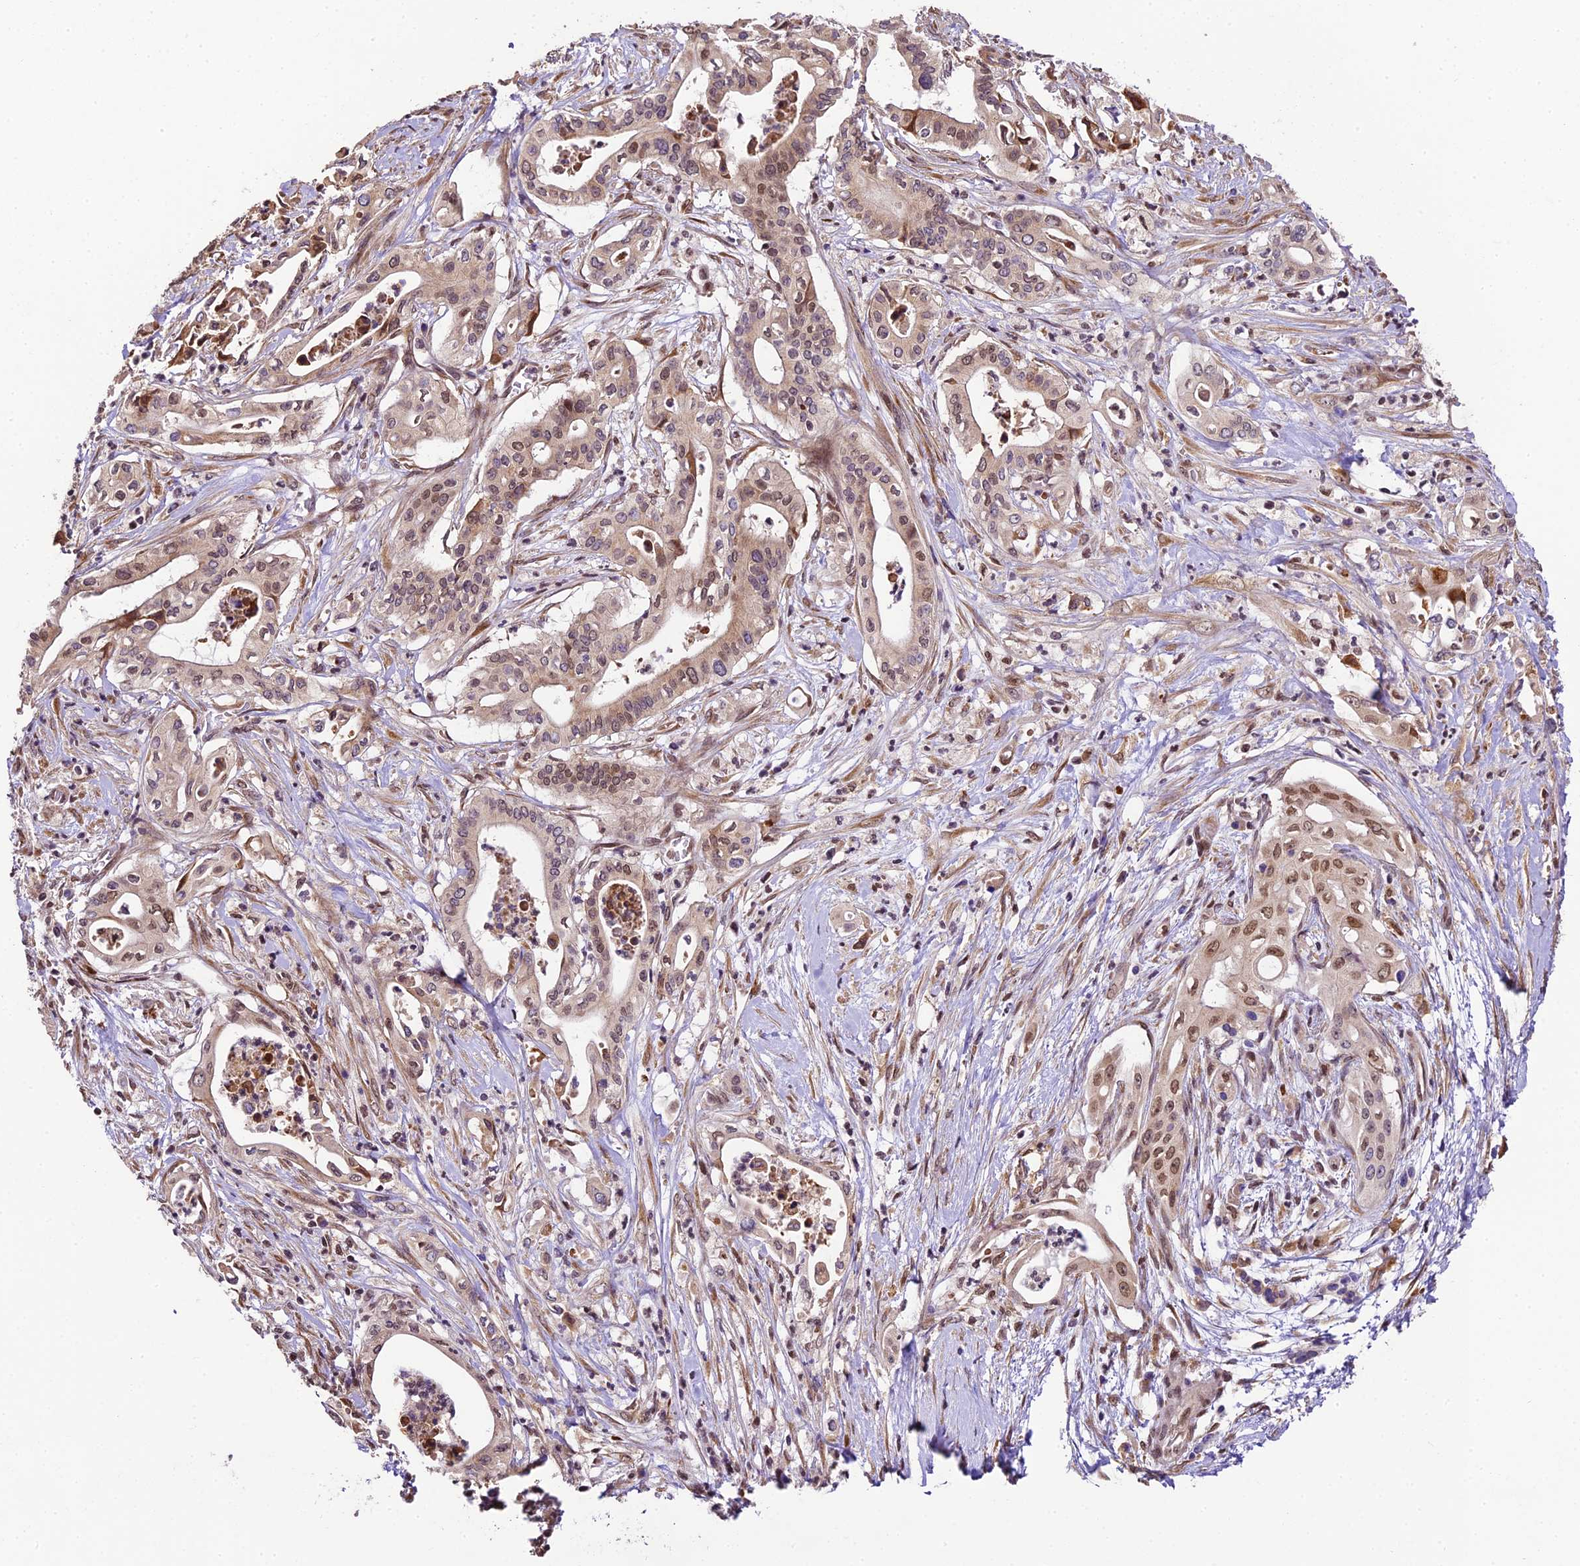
{"staining": {"intensity": "moderate", "quantity": "<25%", "location": "nuclear"}, "tissue": "pancreatic cancer", "cell_type": "Tumor cells", "image_type": "cancer", "snomed": [{"axis": "morphology", "description": "Adenocarcinoma, NOS"}, {"axis": "topography", "description": "Pancreas"}], "caption": "Immunohistochemical staining of human pancreatic cancer displays low levels of moderate nuclear protein staining in approximately <25% of tumor cells.", "gene": "TRIM22", "patient": {"sex": "female", "age": 77}}